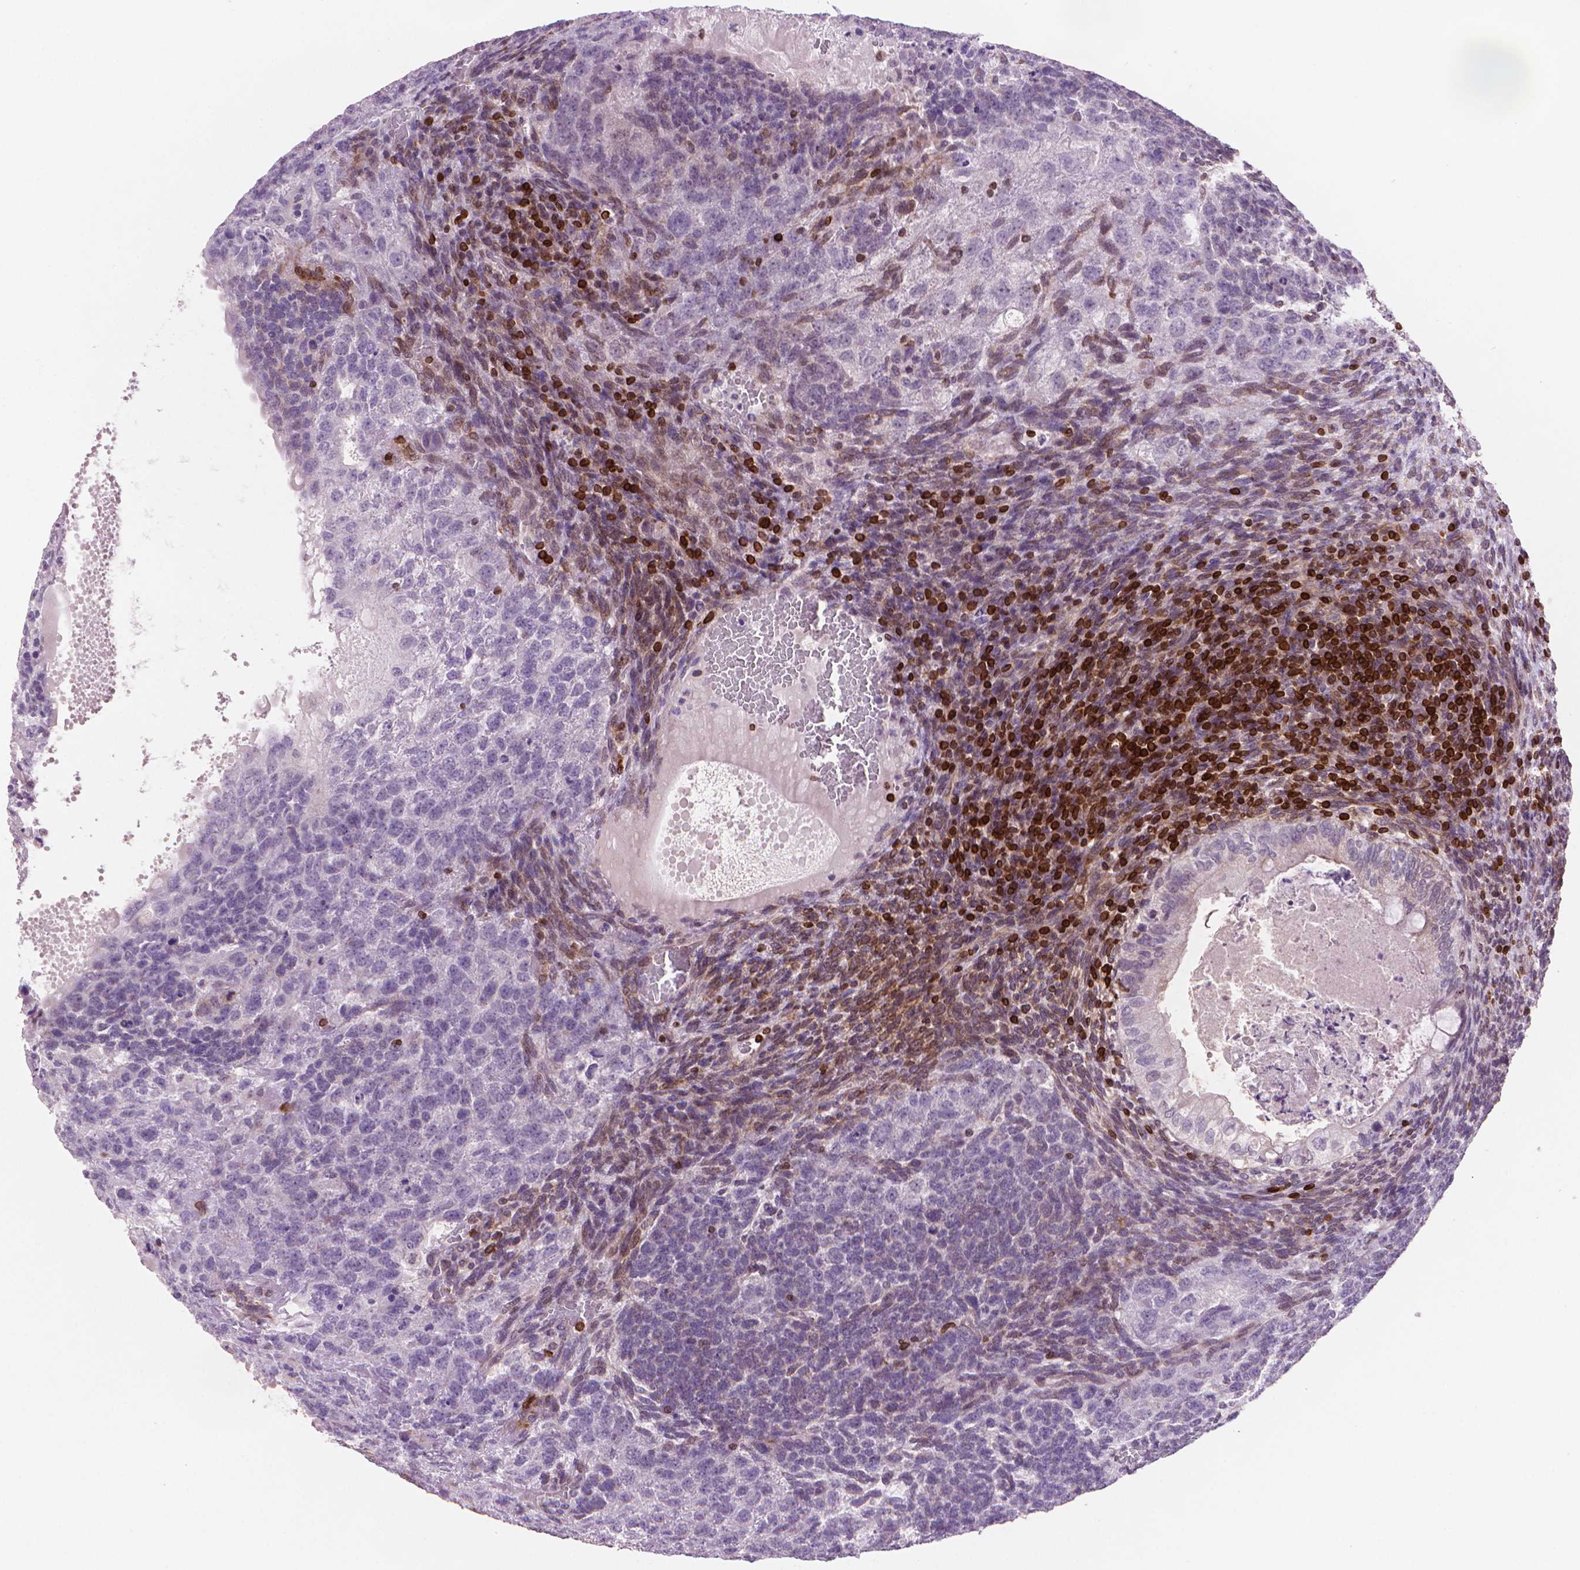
{"staining": {"intensity": "negative", "quantity": "none", "location": "none"}, "tissue": "testis cancer", "cell_type": "Tumor cells", "image_type": "cancer", "snomed": [{"axis": "morphology", "description": "Normal tissue, NOS"}, {"axis": "morphology", "description": "Carcinoma, Embryonal, NOS"}, {"axis": "topography", "description": "Testis"}, {"axis": "topography", "description": "Epididymis"}], "caption": "DAB (3,3'-diaminobenzidine) immunohistochemical staining of testis cancer (embryonal carcinoma) reveals no significant staining in tumor cells. The staining was performed using DAB to visualize the protein expression in brown, while the nuclei were stained in blue with hematoxylin (Magnification: 20x).", "gene": "BCL2", "patient": {"sex": "male", "age": 23}}